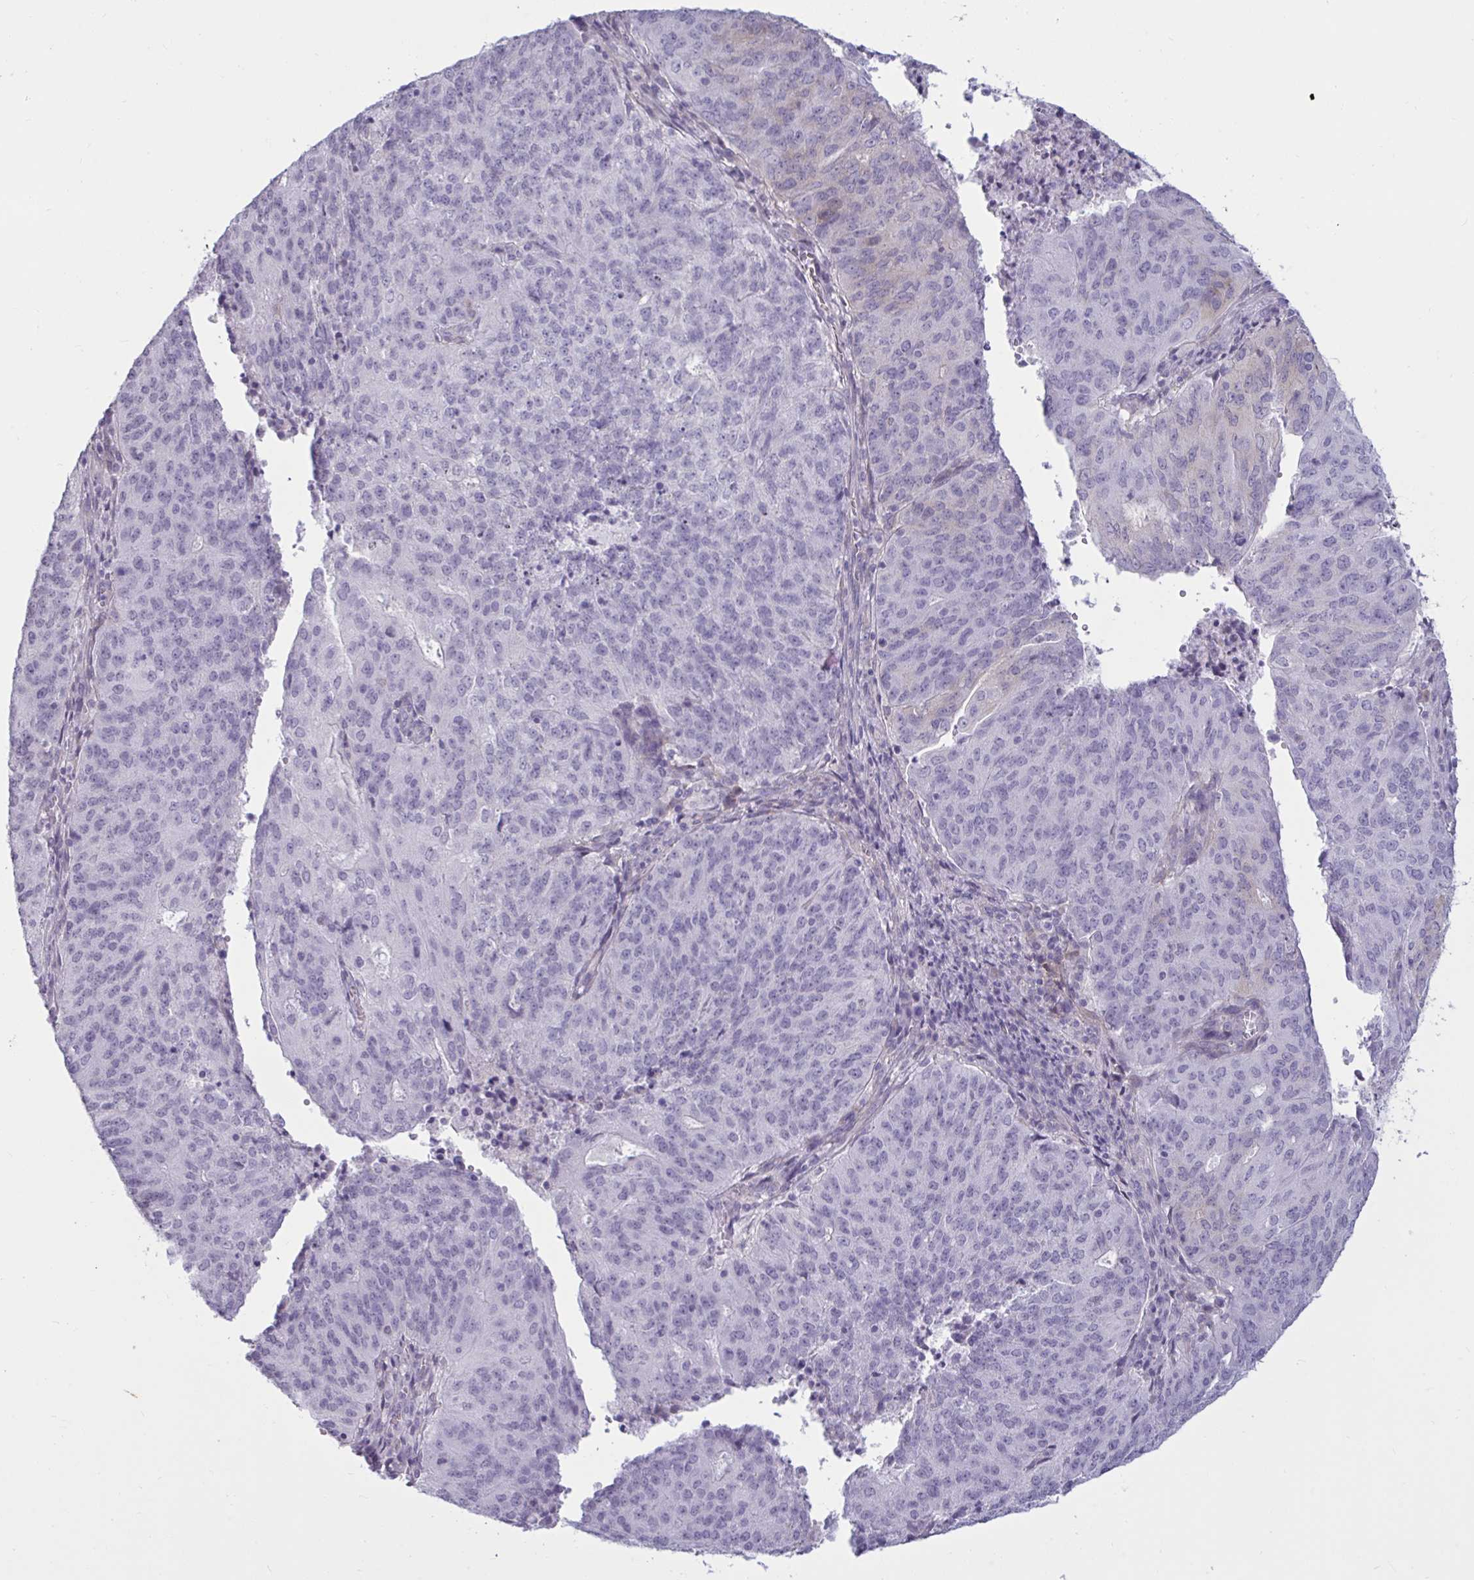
{"staining": {"intensity": "weak", "quantity": "<25%", "location": "cytoplasmic/membranous"}, "tissue": "endometrial cancer", "cell_type": "Tumor cells", "image_type": "cancer", "snomed": [{"axis": "morphology", "description": "Adenocarcinoma, NOS"}, {"axis": "topography", "description": "Endometrium"}], "caption": "Endometrial cancer (adenocarcinoma) stained for a protein using immunohistochemistry (IHC) displays no staining tumor cells.", "gene": "TBC1D4", "patient": {"sex": "female", "age": 82}}